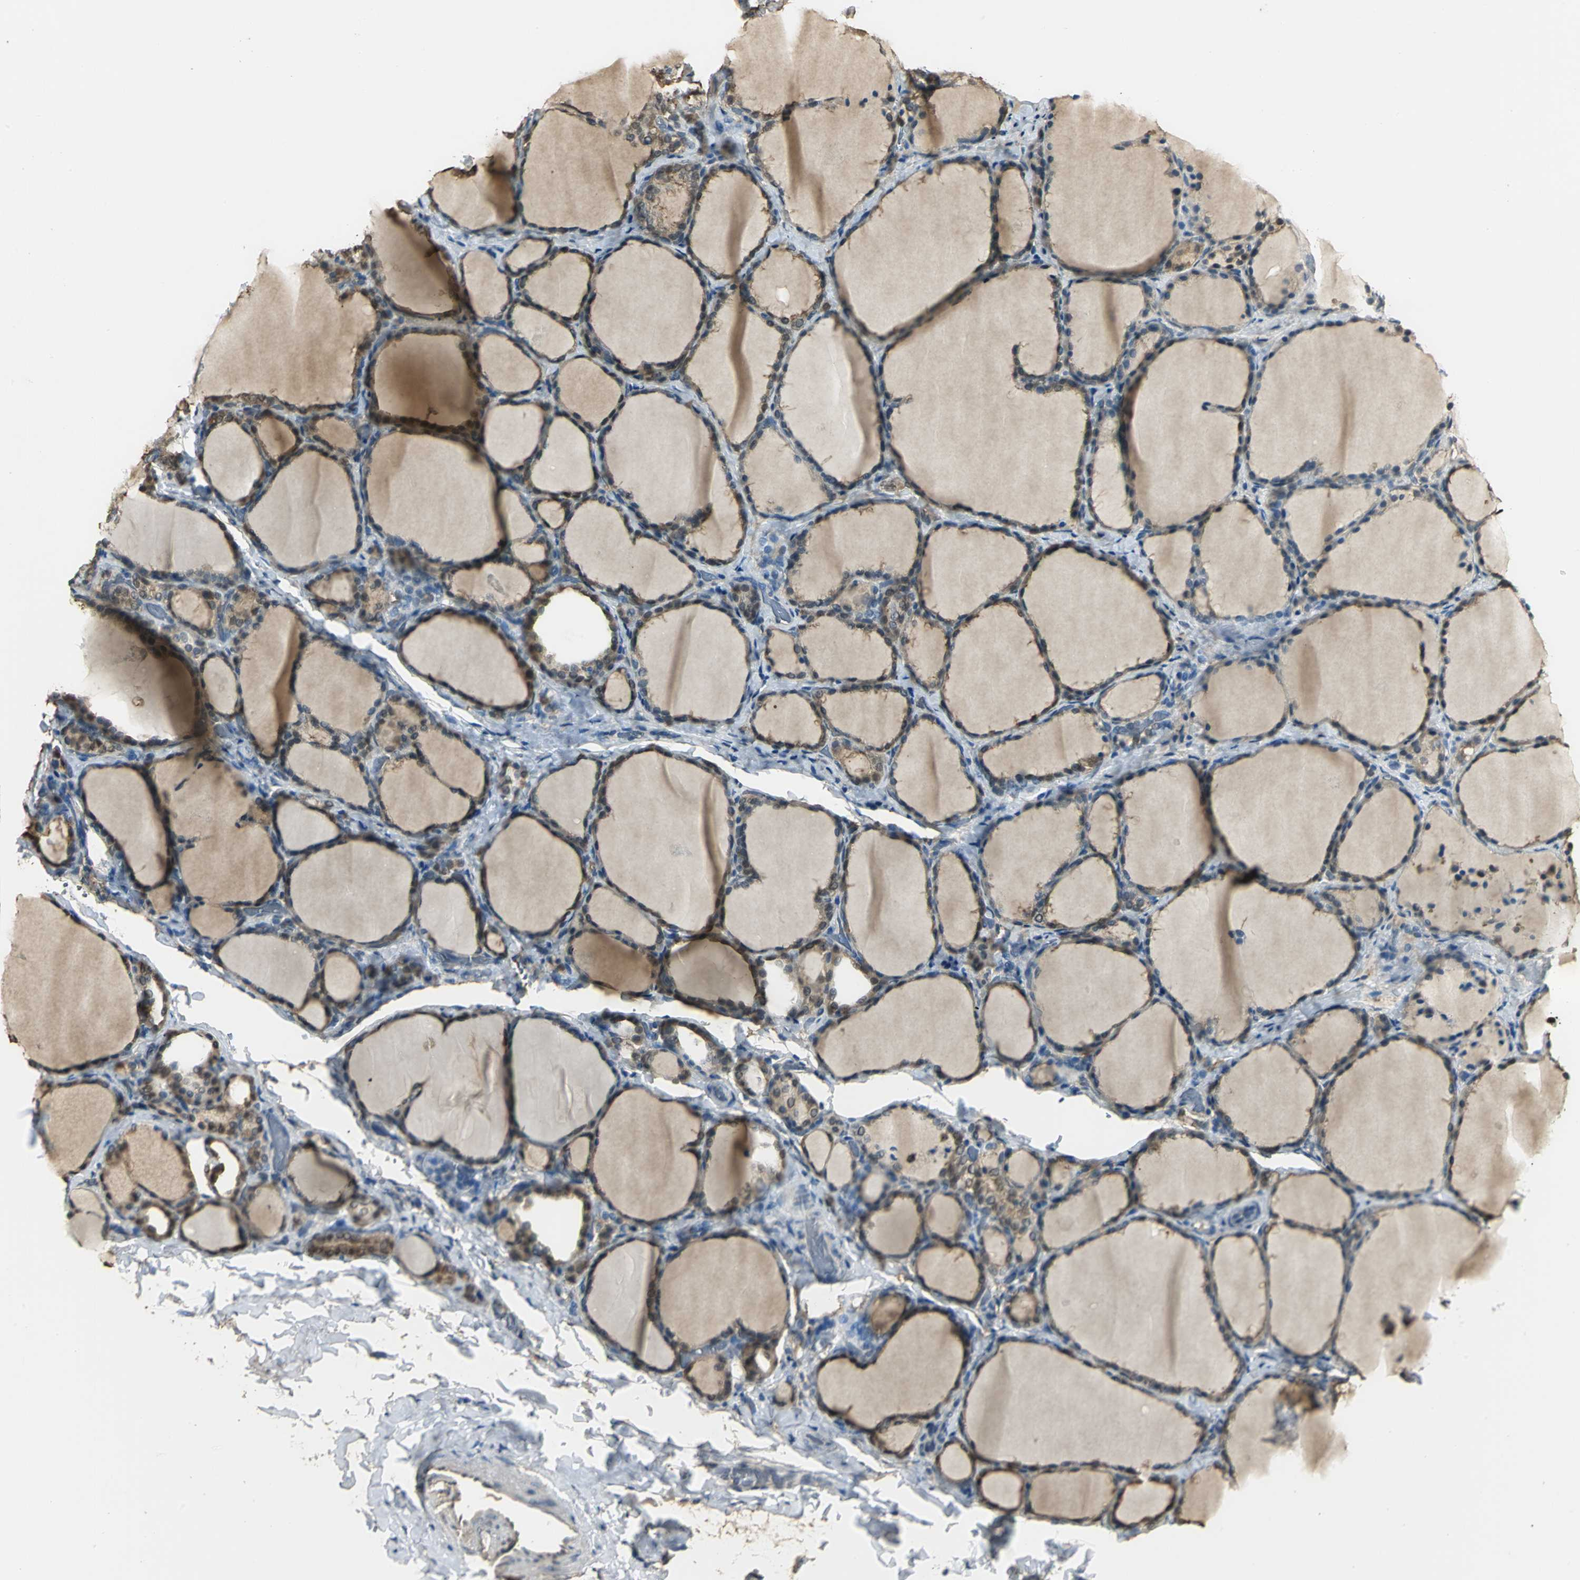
{"staining": {"intensity": "moderate", "quantity": ">75%", "location": "cytoplasmic/membranous,nuclear"}, "tissue": "thyroid gland", "cell_type": "Glandular cells", "image_type": "normal", "snomed": [{"axis": "morphology", "description": "Normal tissue, NOS"}, {"axis": "morphology", "description": "Papillary adenocarcinoma, NOS"}, {"axis": "topography", "description": "Thyroid gland"}], "caption": "An IHC image of unremarkable tissue is shown. Protein staining in brown shows moderate cytoplasmic/membranous,nuclear positivity in thyroid gland within glandular cells. Using DAB (3,3'-diaminobenzidine) (brown) and hematoxylin (blue) stains, captured at high magnification using brightfield microscopy.", "gene": "PARK7", "patient": {"sex": "female", "age": 30}}